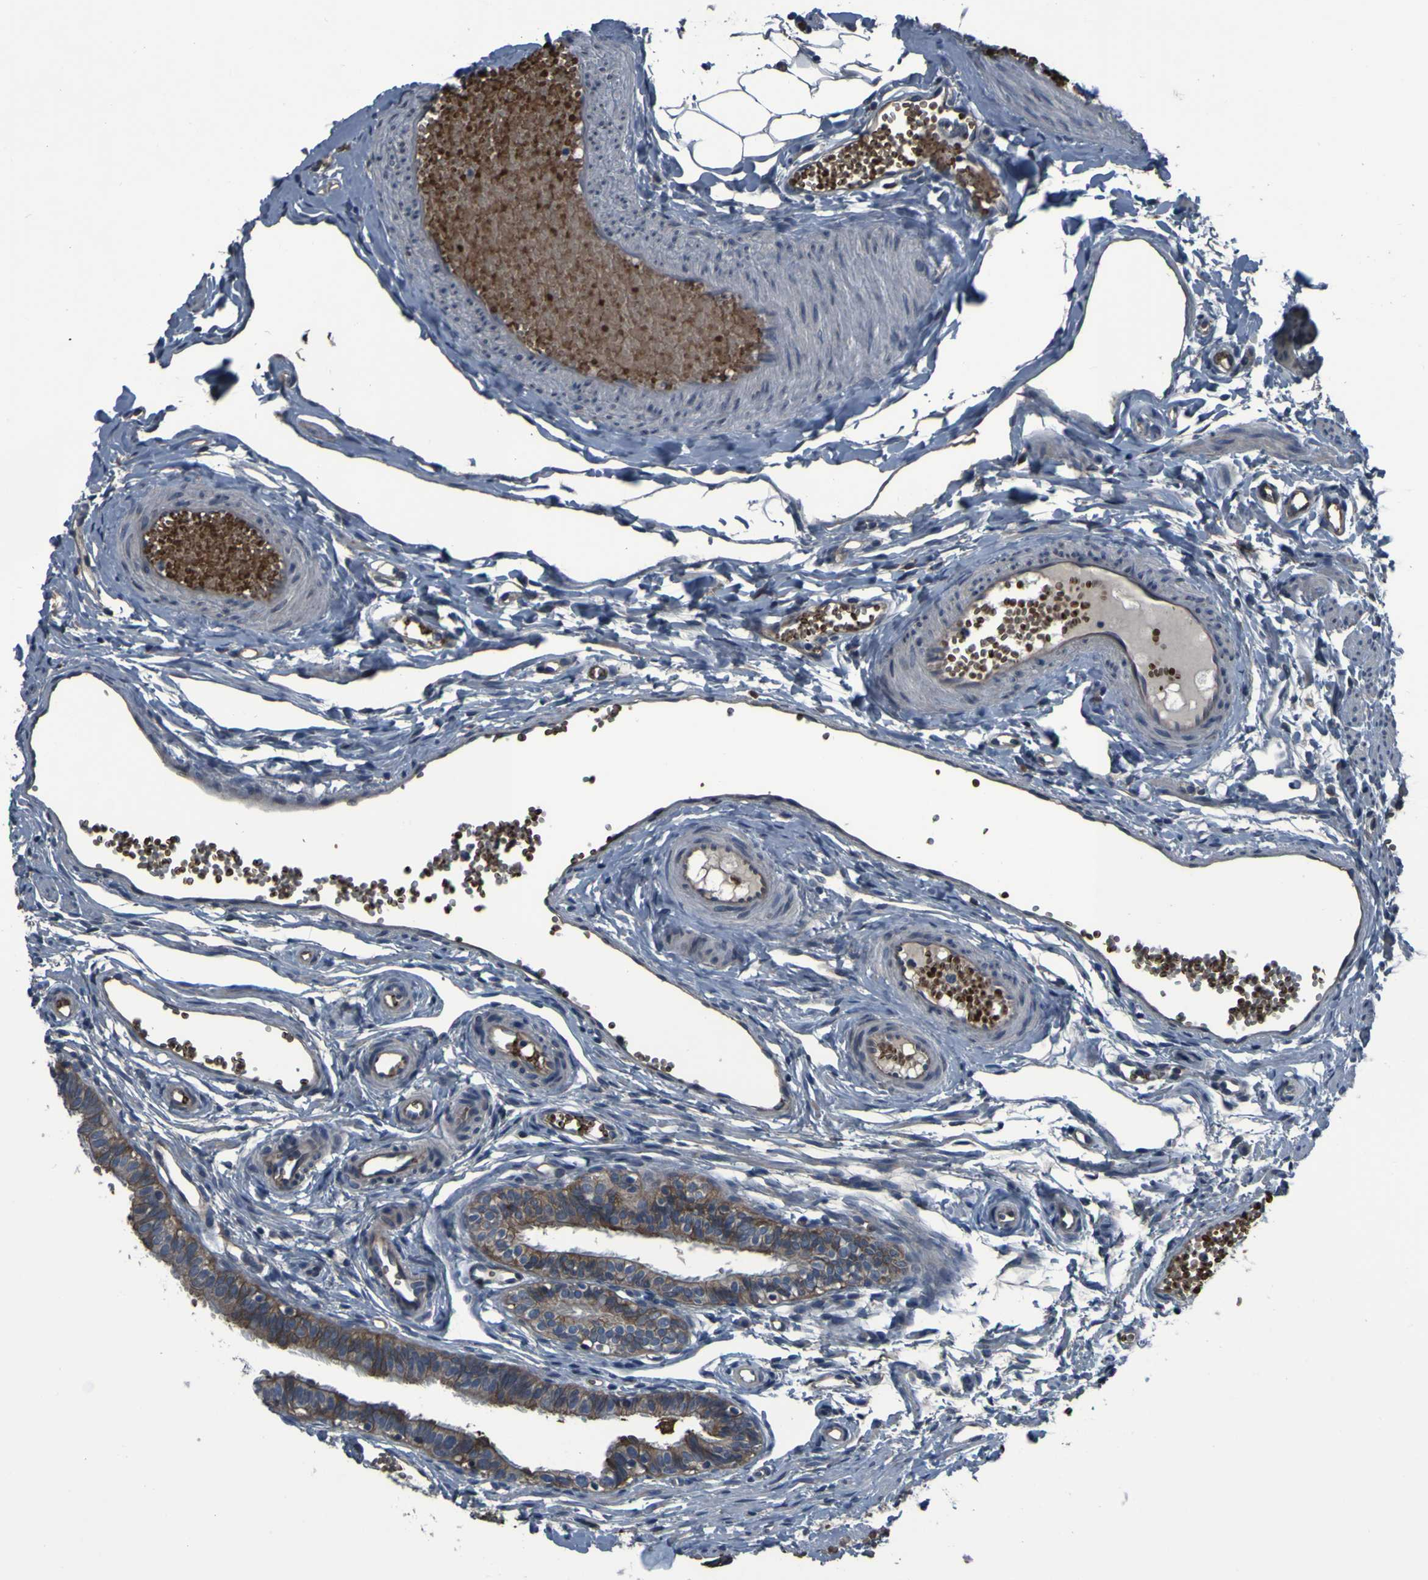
{"staining": {"intensity": "weak", "quantity": "25%-75%", "location": "cytoplasmic/membranous"}, "tissue": "fallopian tube", "cell_type": "Glandular cells", "image_type": "normal", "snomed": [{"axis": "morphology", "description": "Normal tissue, NOS"}, {"axis": "topography", "description": "Fallopian tube"}, {"axis": "topography", "description": "Placenta"}], "caption": "This is a micrograph of immunohistochemistry (IHC) staining of benign fallopian tube, which shows weak positivity in the cytoplasmic/membranous of glandular cells.", "gene": "GRAMD1A", "patient": {"sex": "female", "age": 34}}